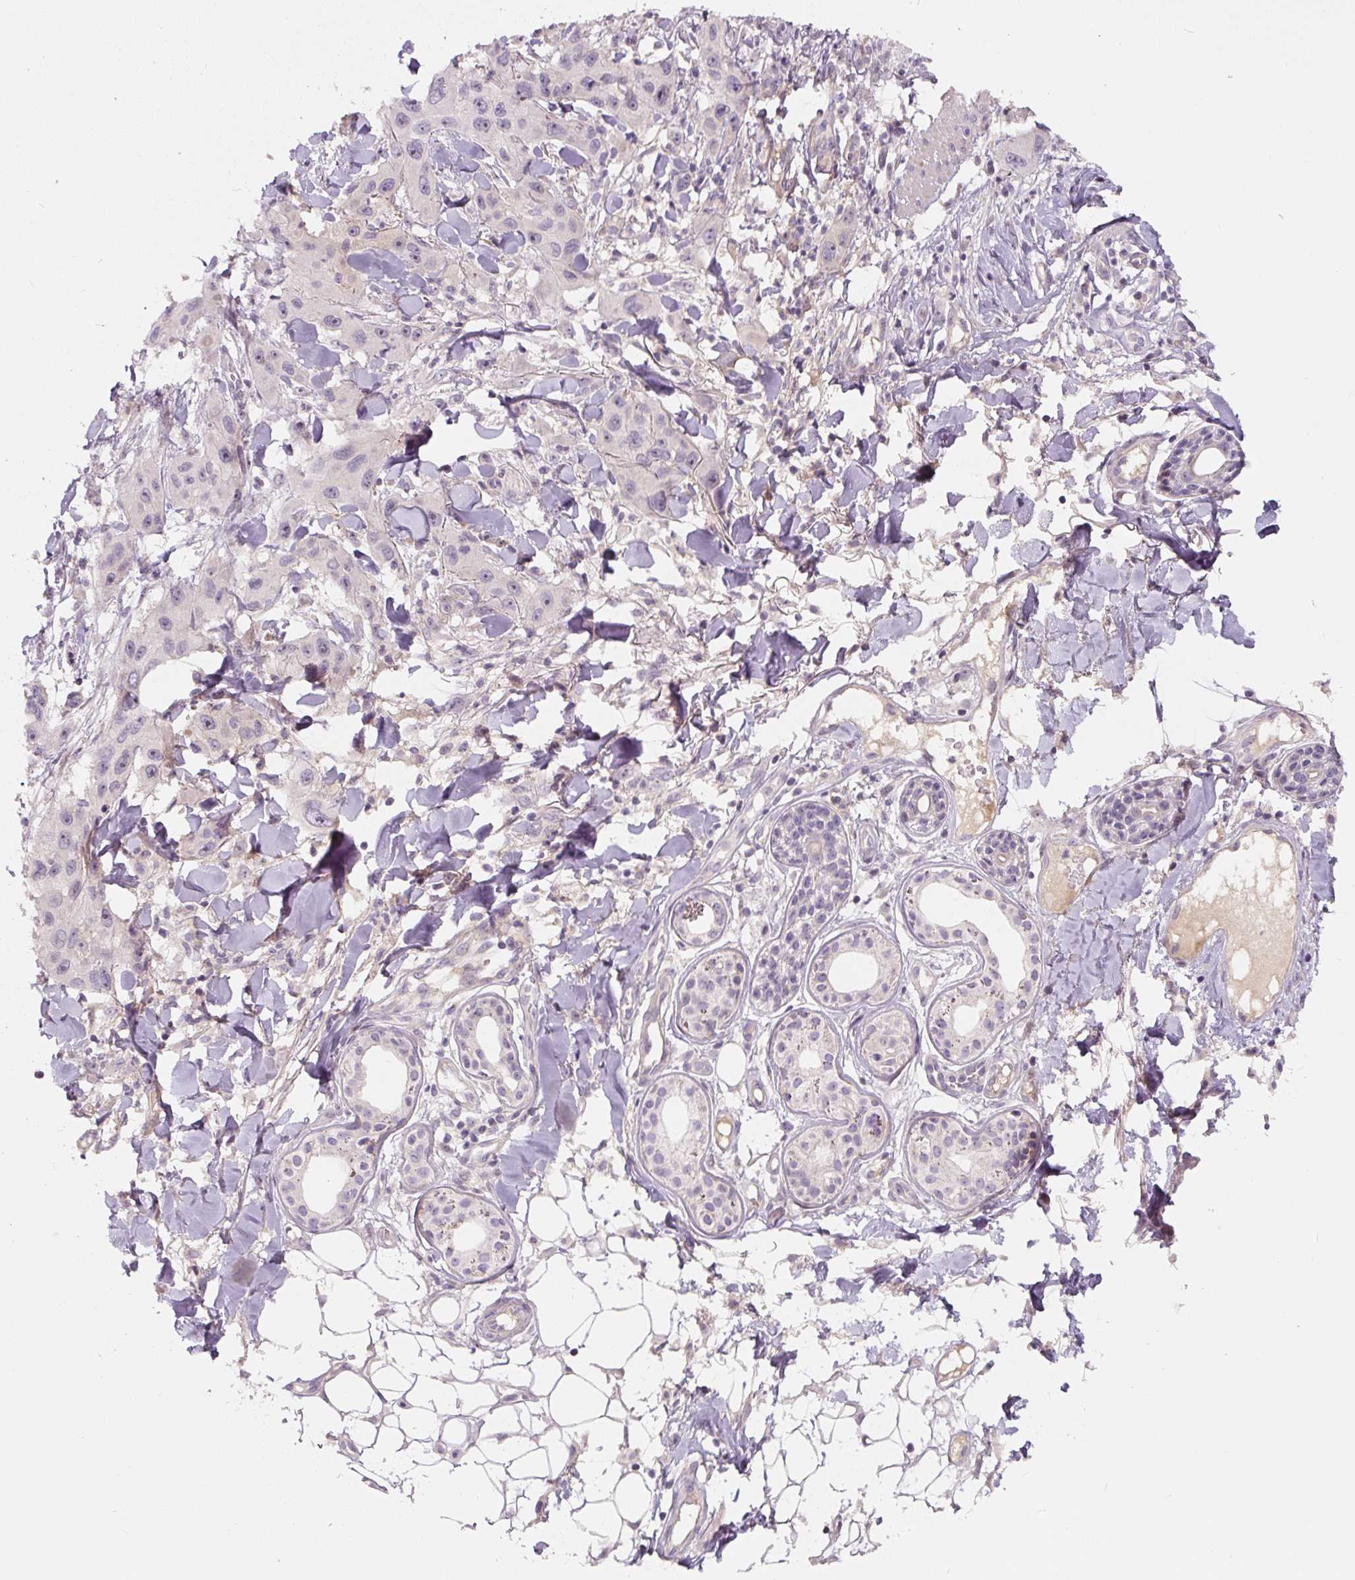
{"staining": {"intensity": "negative", "quantity": "none", "location": "none"}, "tissue": "skin cancer", "cell_type": "Tumor cells", "image_type": "cancer", "snomed": [{"axis": "morphology", "description": "Squamous cell carcinoma, NOS"}, {"axis": "topography", "description": "Skin"}], "caption": "This is an immunohistochemistry photomicrograph of squamous cell carcinoma (skin). There is no staining in tumor cells.", "gene": "PWWP3B", "patient": {"sex": "male", "age": 63}}